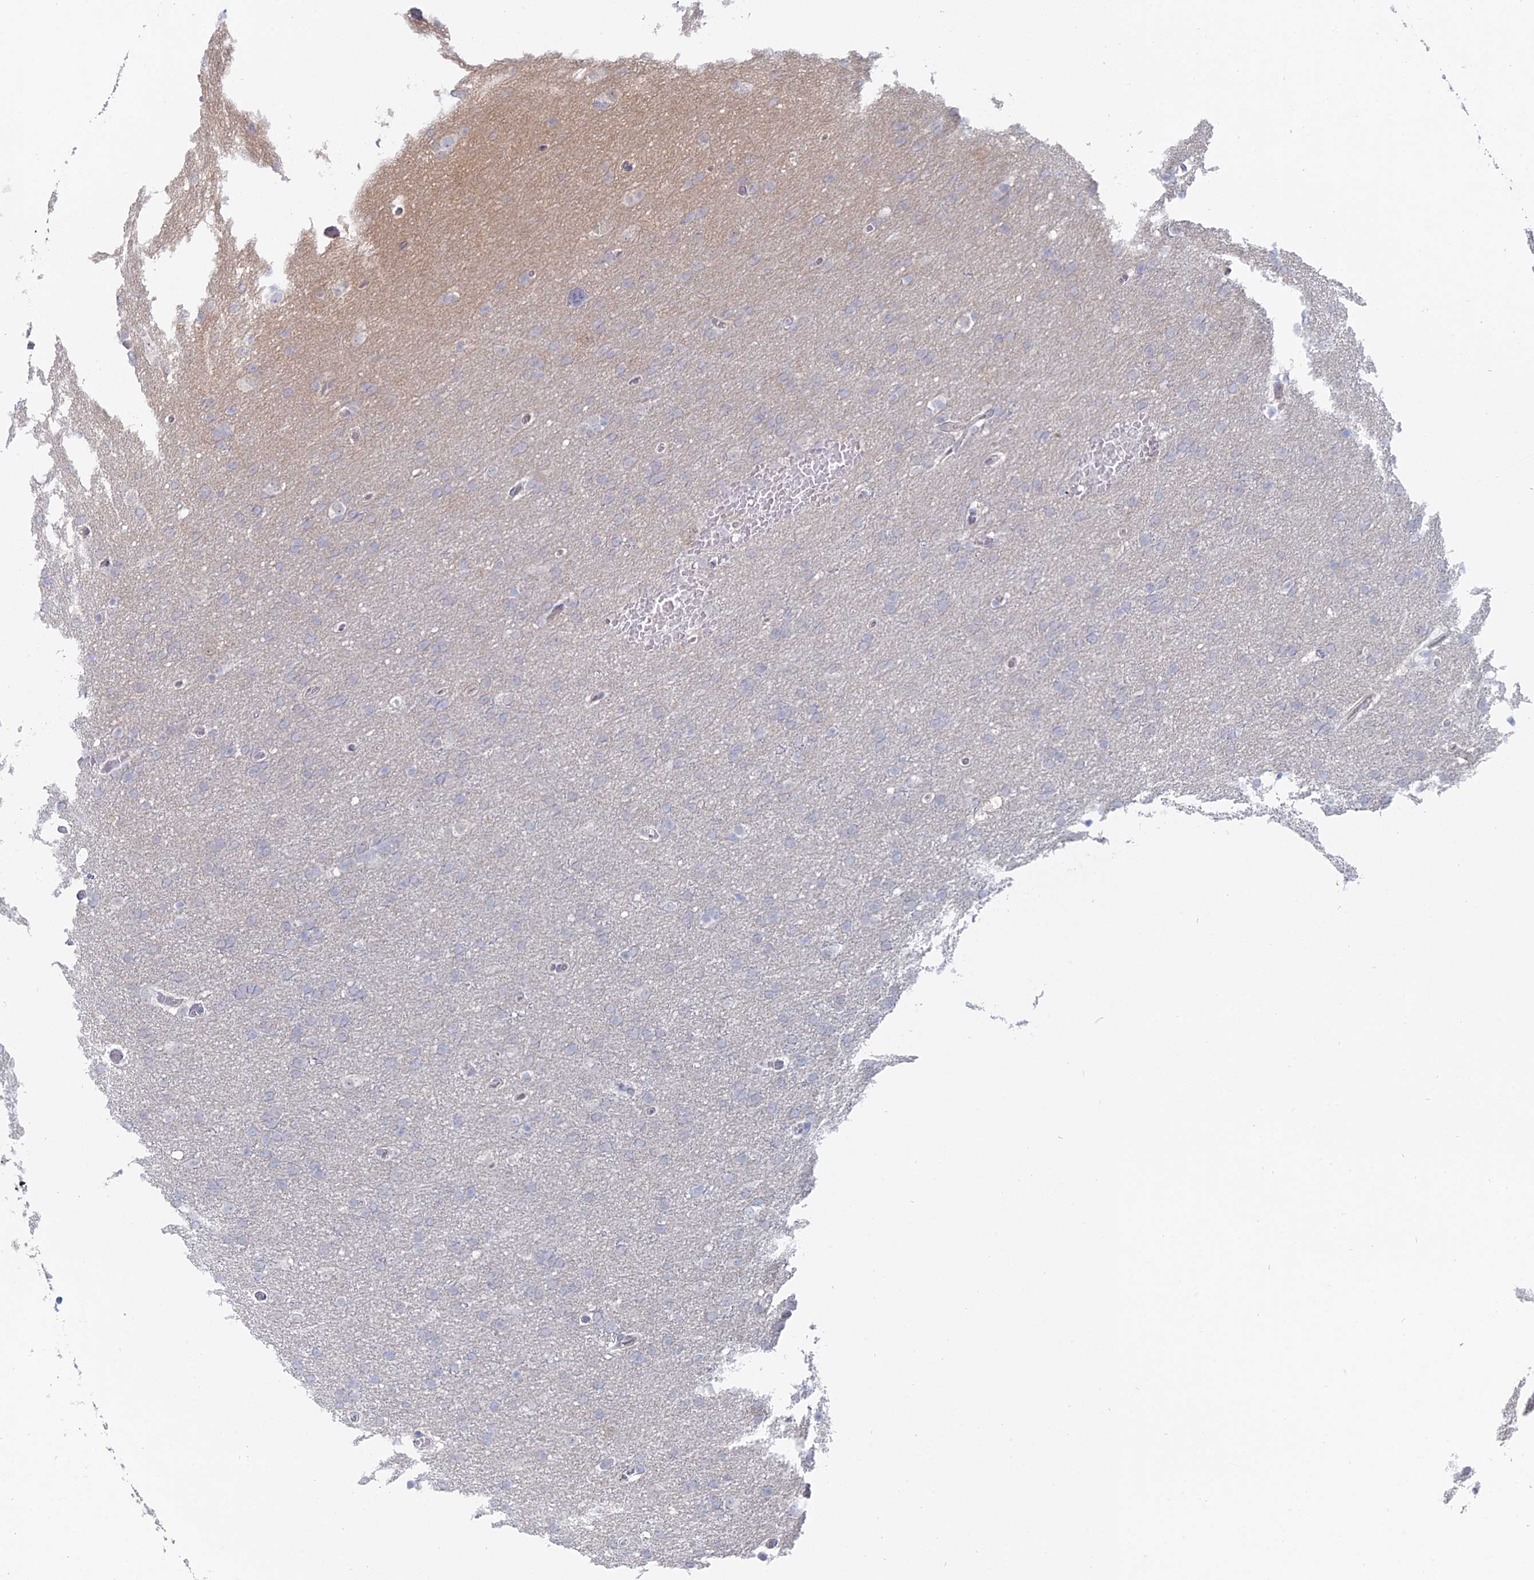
{"staining": {"intensity": "negative", "quantity": "none", "location": "none"}, "tissue": "glioma", "cell_type": "Tumor cells", "image_type": "cancer", "snomed": [{"axis": "morphology", "description": "Glioma, malignant, High grade"}, {"axis": "topography", "description": "Cerebral cortex"}], "caption": "Immunohistochemistry (IHC) histopathology image of human glioma stained for a protein (brown), which demonstrates no expression in tumor cells.", "gene": "THAP4", "patient": {"sex": "female", "age": 36}}